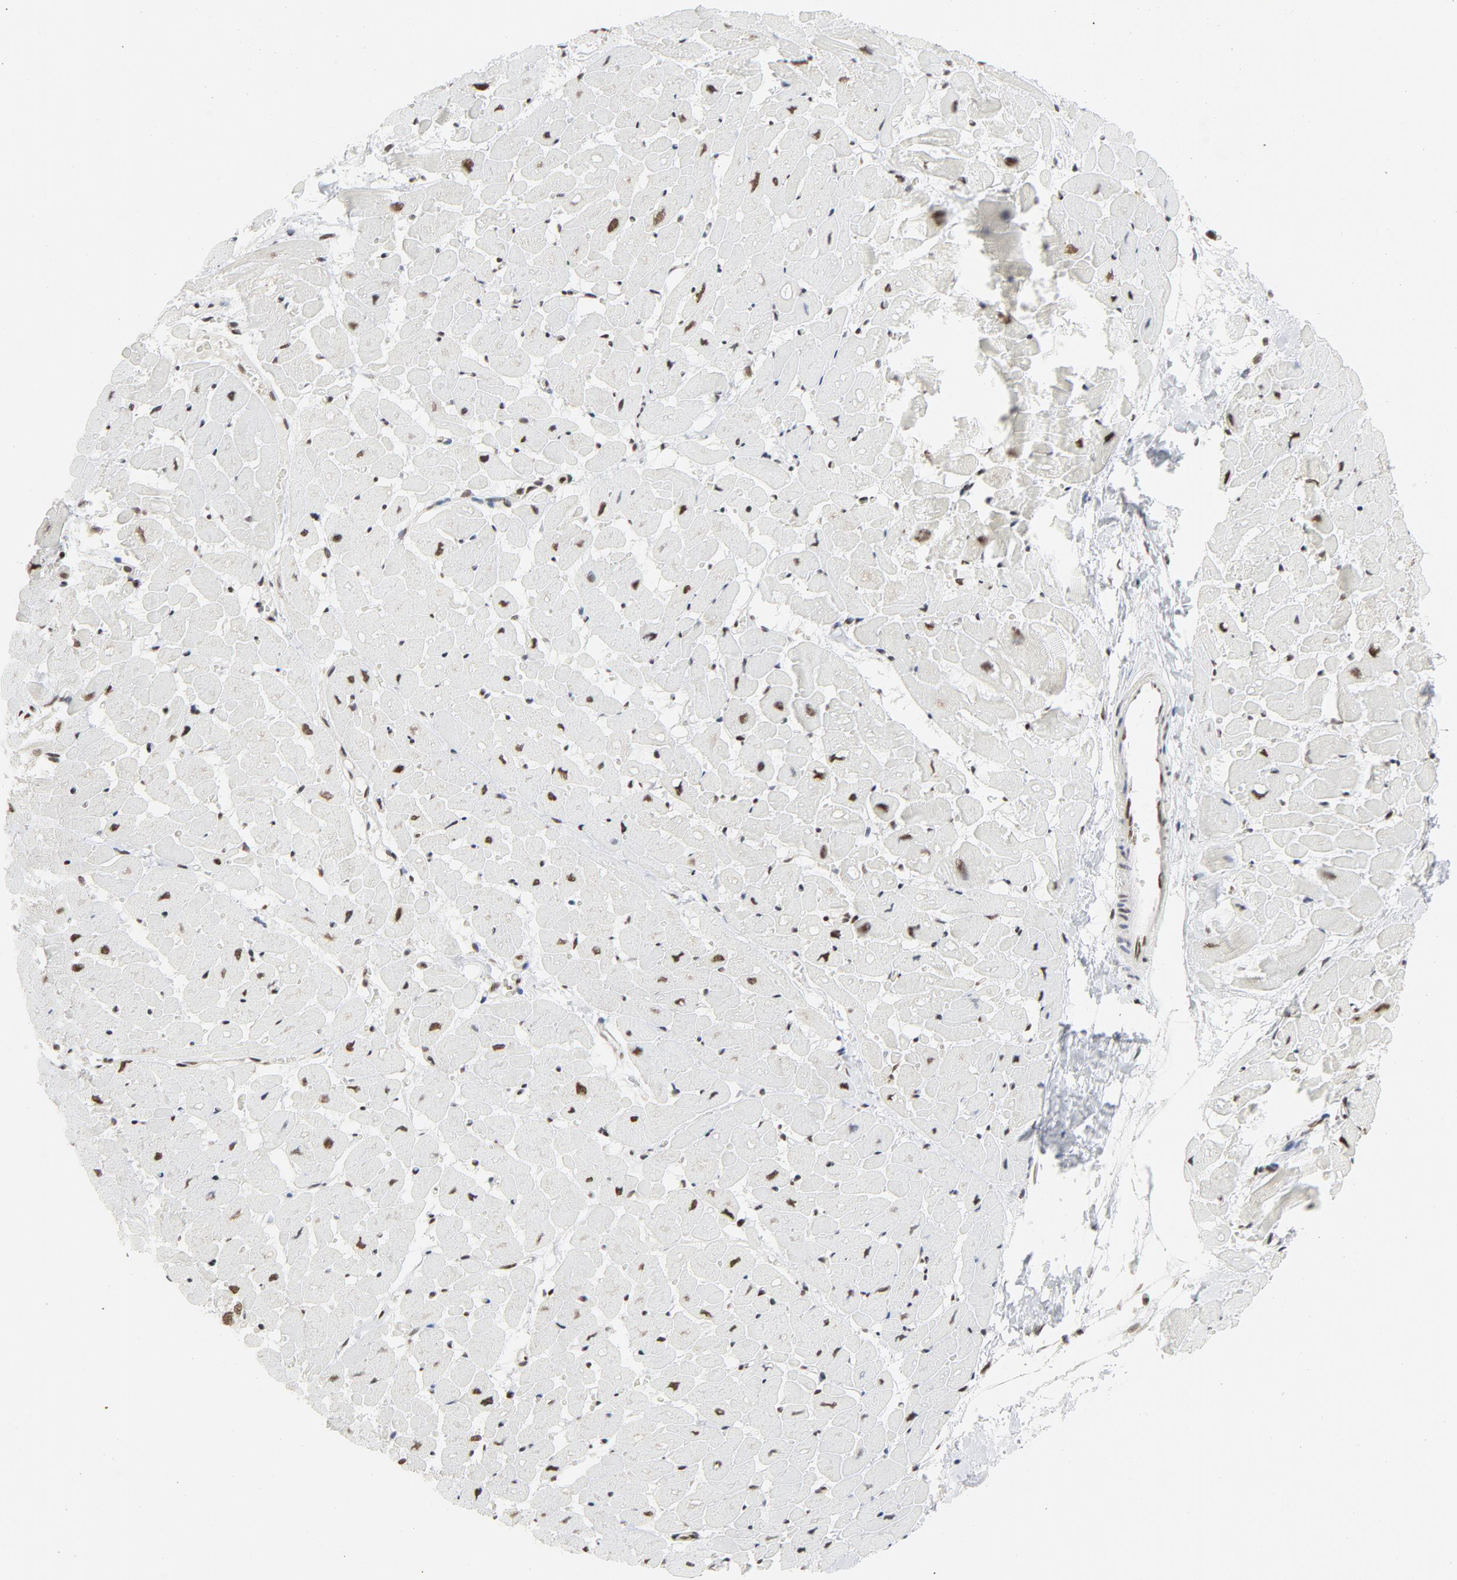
{"staining": {"intensity": "moderate", "quantity": "25%-75%", "location": "nuclear"}, "tissue": "heart muscle", "cell_type": "Cardiomyocytes", "image_type": "normal", "snomed": [{"axis": "morphology", "description": "Normal tissue, NOS"}, {"axis": "topography", "description": "Heart"}], "caption": "High-power microscopy captured an immunohistochemistry photomicrograph of normal heart muscle, revealing moderate nuclear positivity in about 25%-75% of cardiomyocytes.", "gene": "ERCC1", "patient": {"sex": "male", "age": 45}}